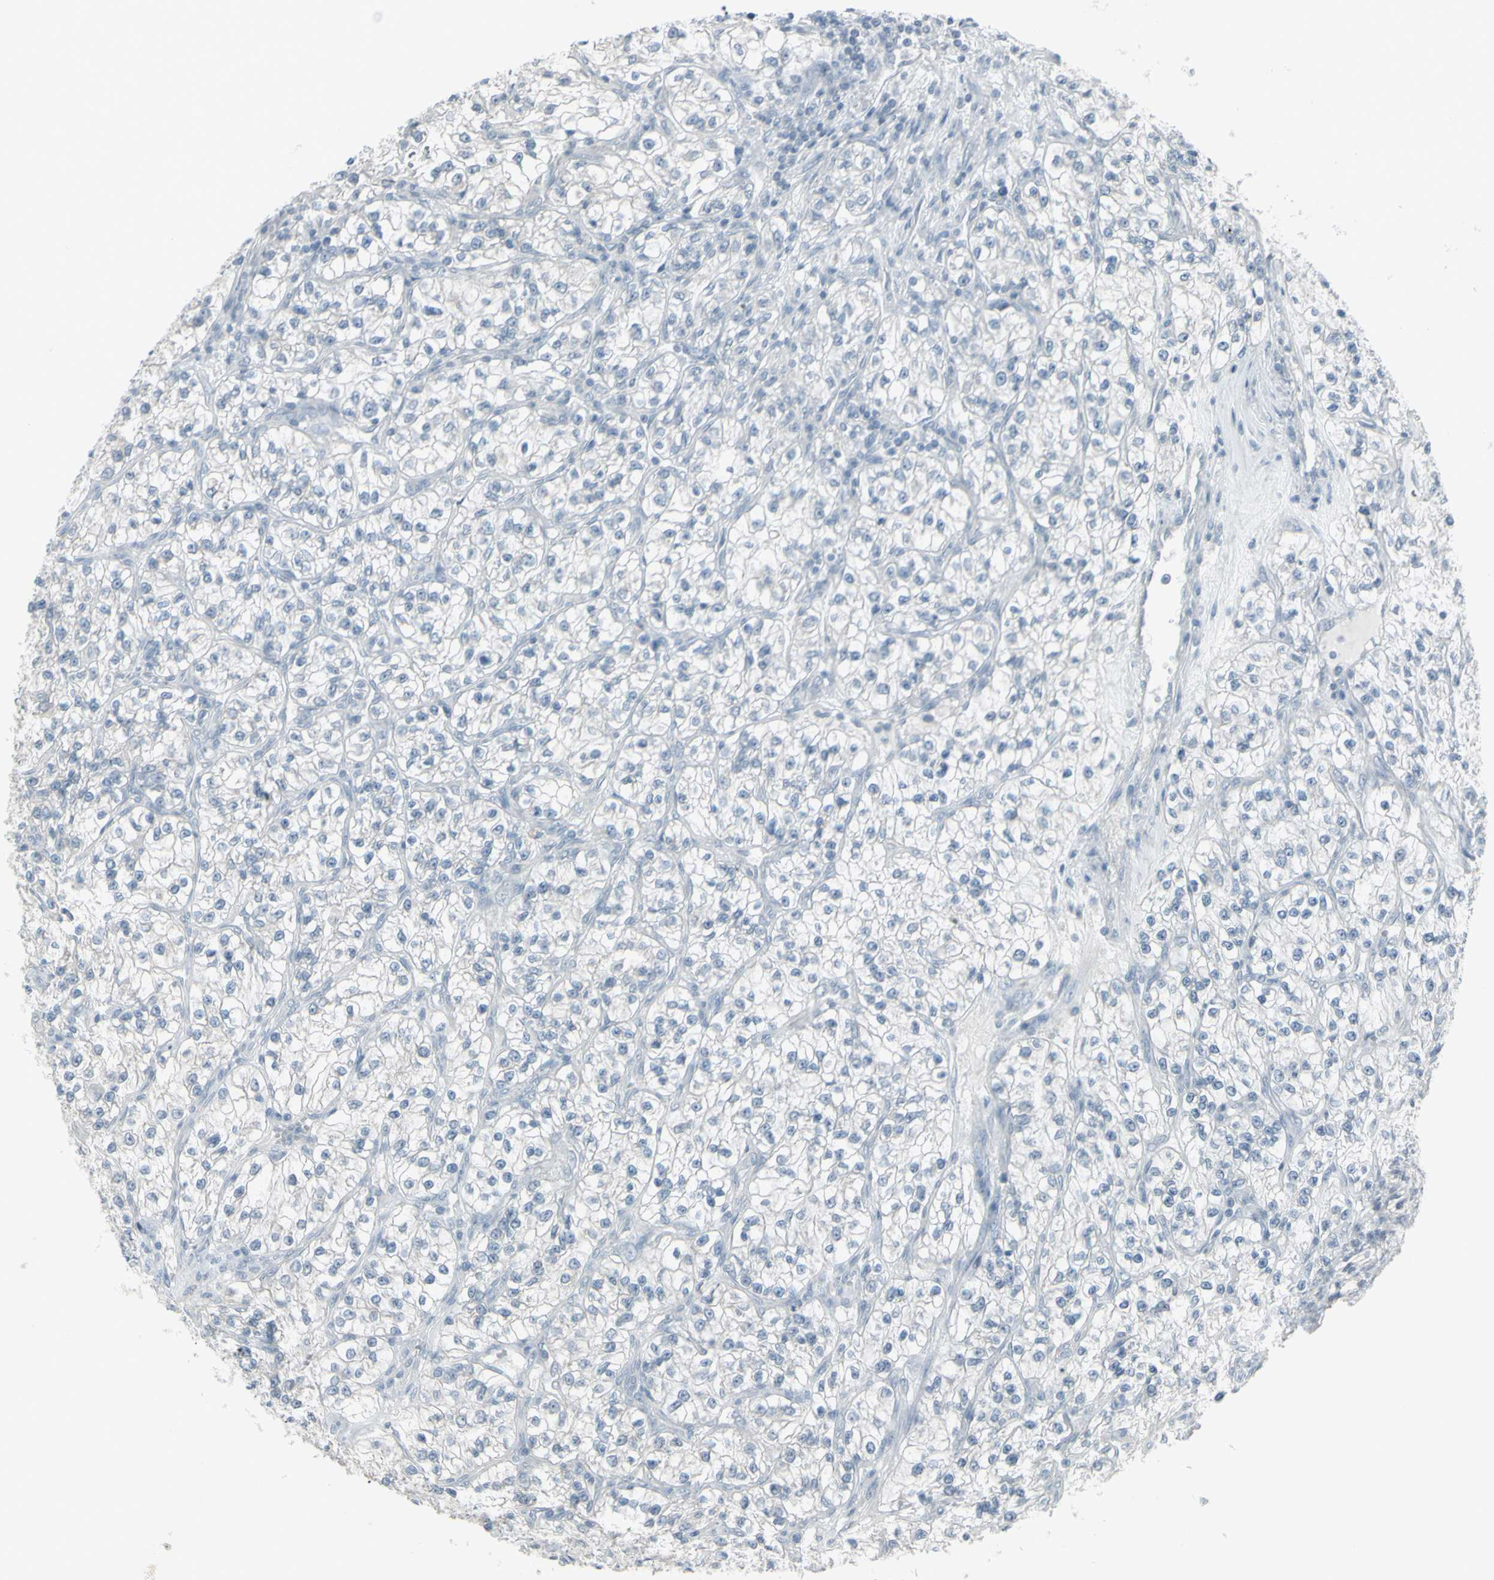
{"staining": {"intensity": "negative", "quantity": "none", "location": "none"}, "tissue": "renal cancer", "cell_type": "Tumor cells", "image_type": "cancer", "snomed": [{"axis": "morphology", "description": "Adenocarcinoma, NOS"}, {"axis": "topography", "description": "Kidney"}], "caption": "Protein analysis of renal adenocarcinoma reveals no significant staining in tumor cells.", "gene": "RAB3A", "patient": {"sex": "female", "age": 57}}